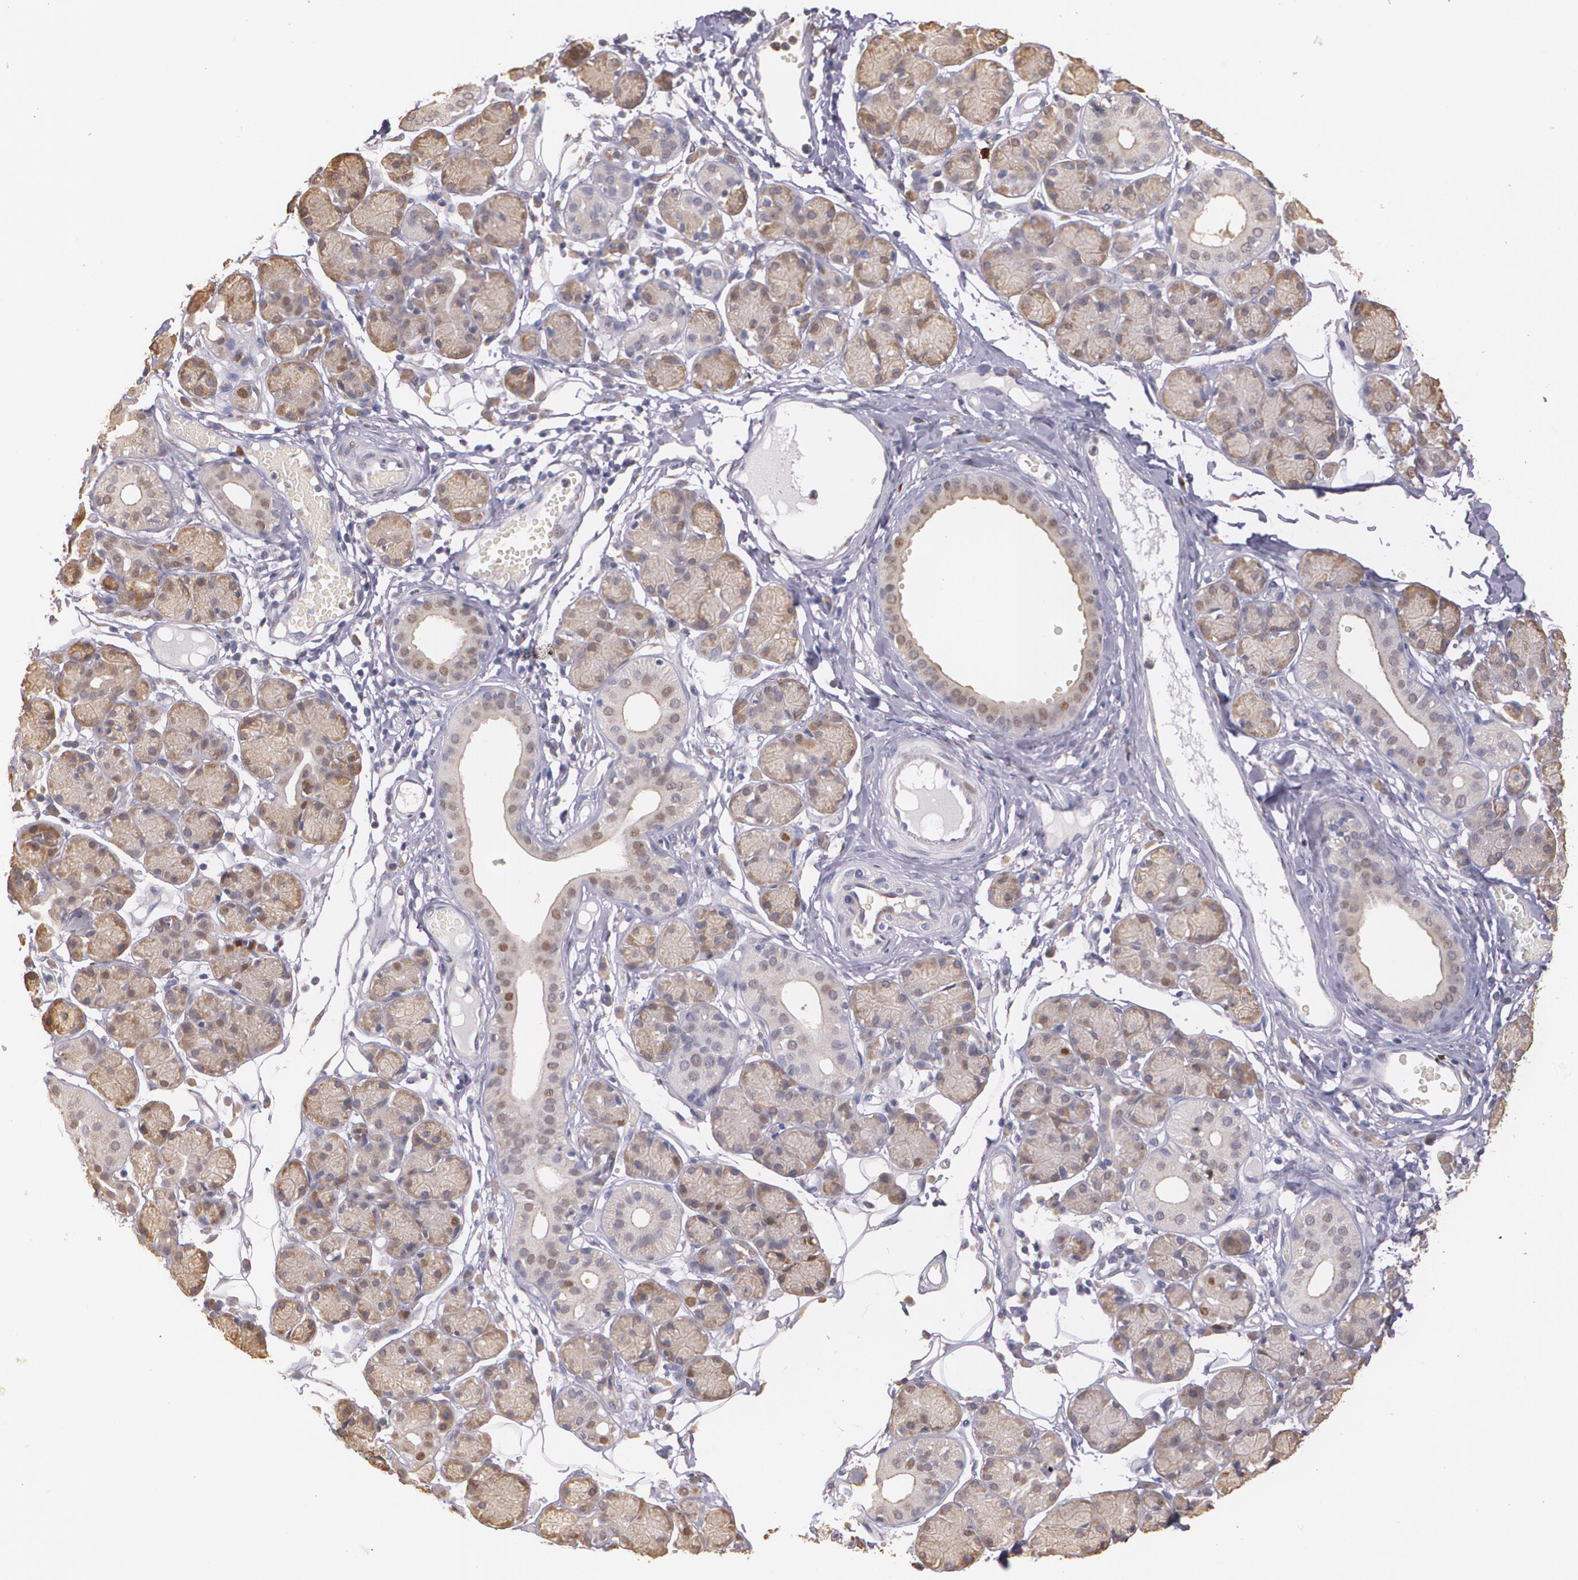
{"staining": {"intensity": "moderate", "quantity": ">75%", "location": "cytoplasmic/membranous"}, "tissue": "salivary gland", "cell_type": "Glandular cells", "image_type": "normal", "snomed": [{"axis": "morphology", "description": "Normal tissue, NOS"}, {"axis": "topography", "description": "Salivary gland"}], "caption": "About >75% of glandular cells in unremarkable salivary gland display moderate cytoplasmic/membranous protein positivity as visualized by brown immunohistochemical staining.", "gene": "ATF3", "patient": {"sex": "male", "age": 54}}